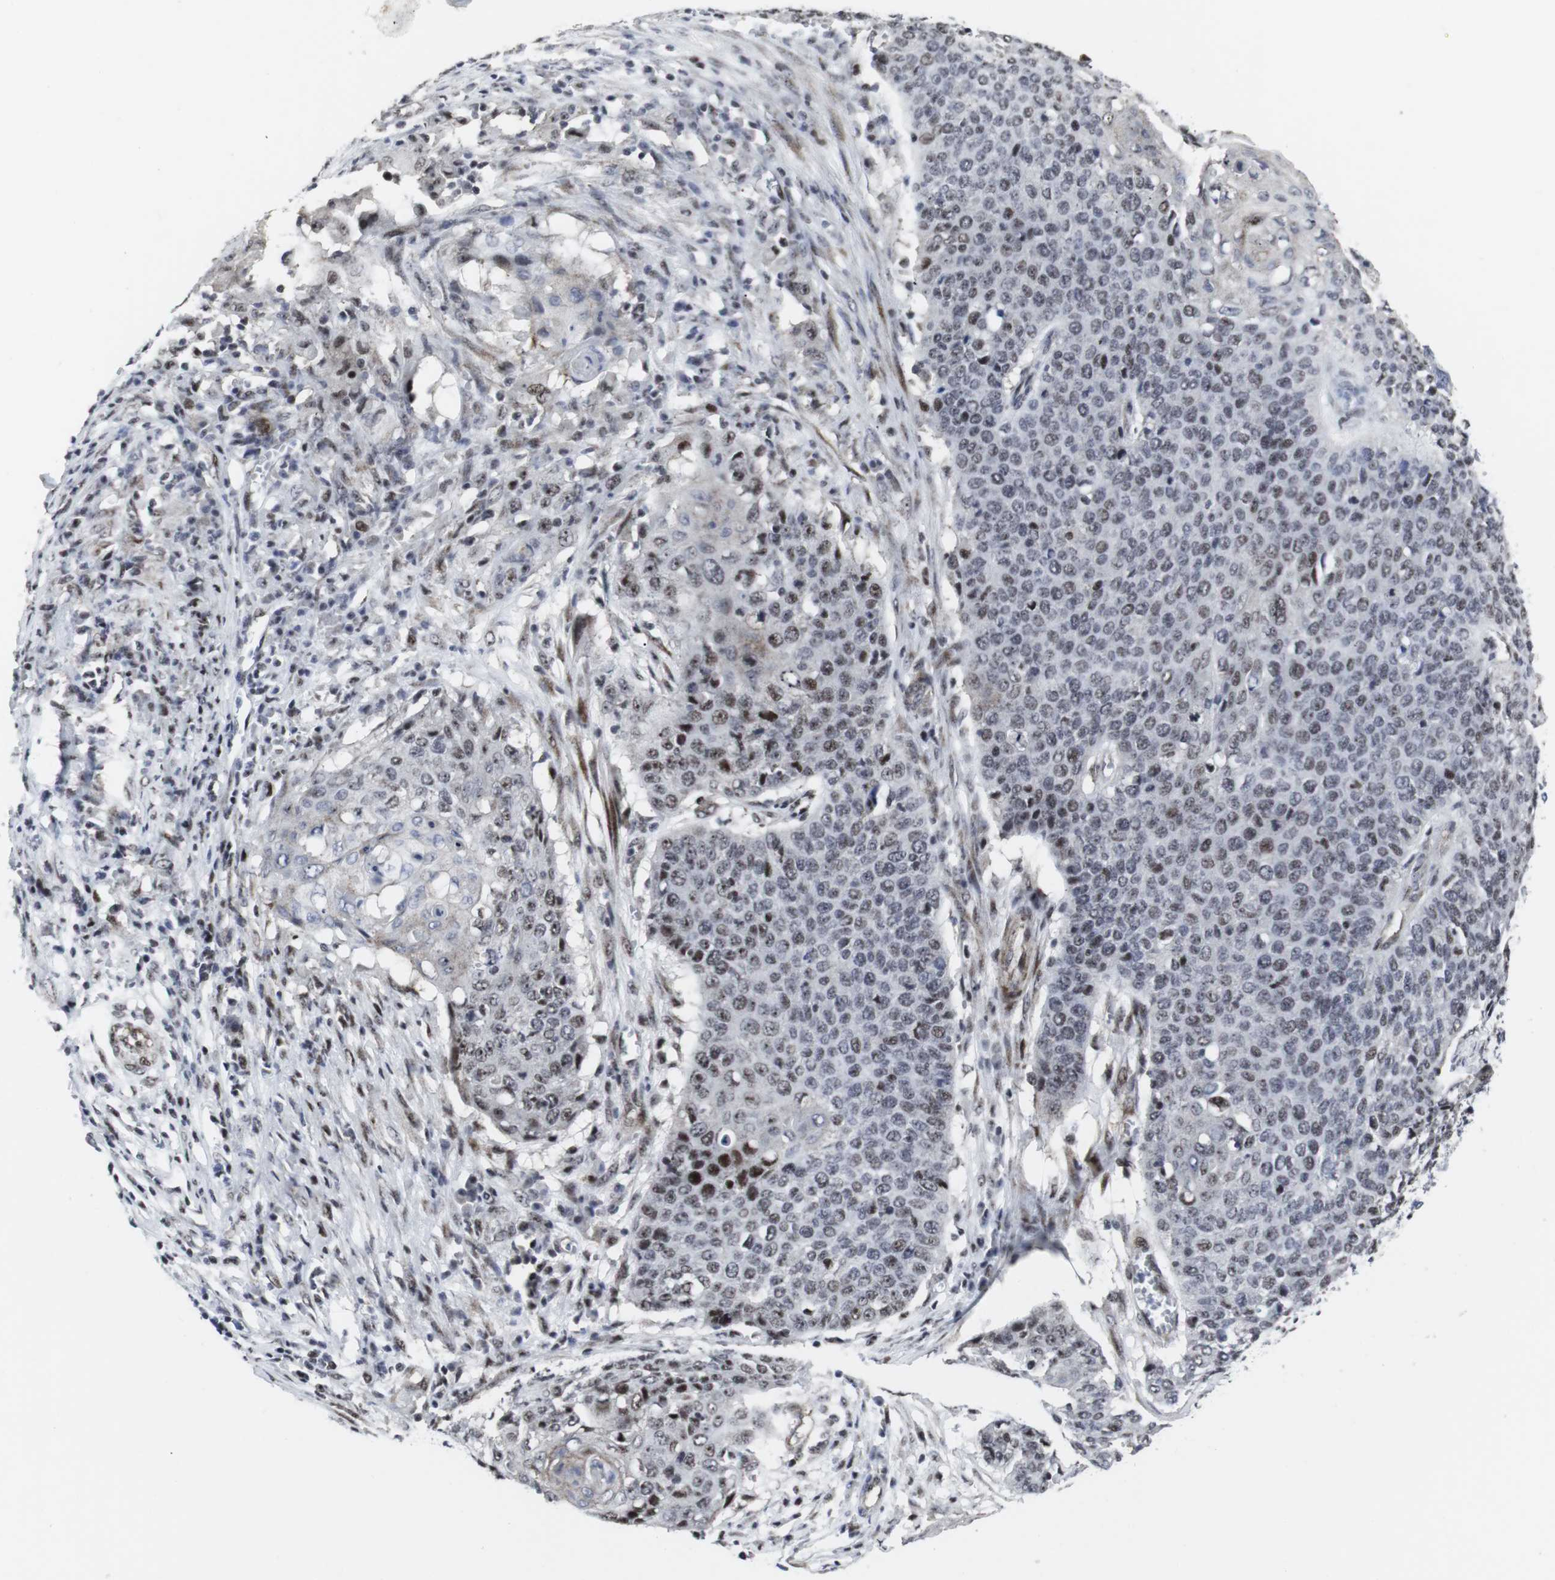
{"staining": {"intensity": "moderate", "quantity": "<25%", "location": "nuclear"}, "tissue": "cervical cancer", "cell_type": "Tumor cells", "image_type": "cancer", "snomed": [{"axis": "morphology", "description": "Squamous cell carcinoma, NOS"}, {"axis": "topography", "description": "Cervix"}], "caption": "A brown stain labels moderate nuclear positivity of a protein in squamous cell carcinoma (cervical) tumor cells.", "gene": "MLH1", "patient": {"sex": "female", "age": 39}}